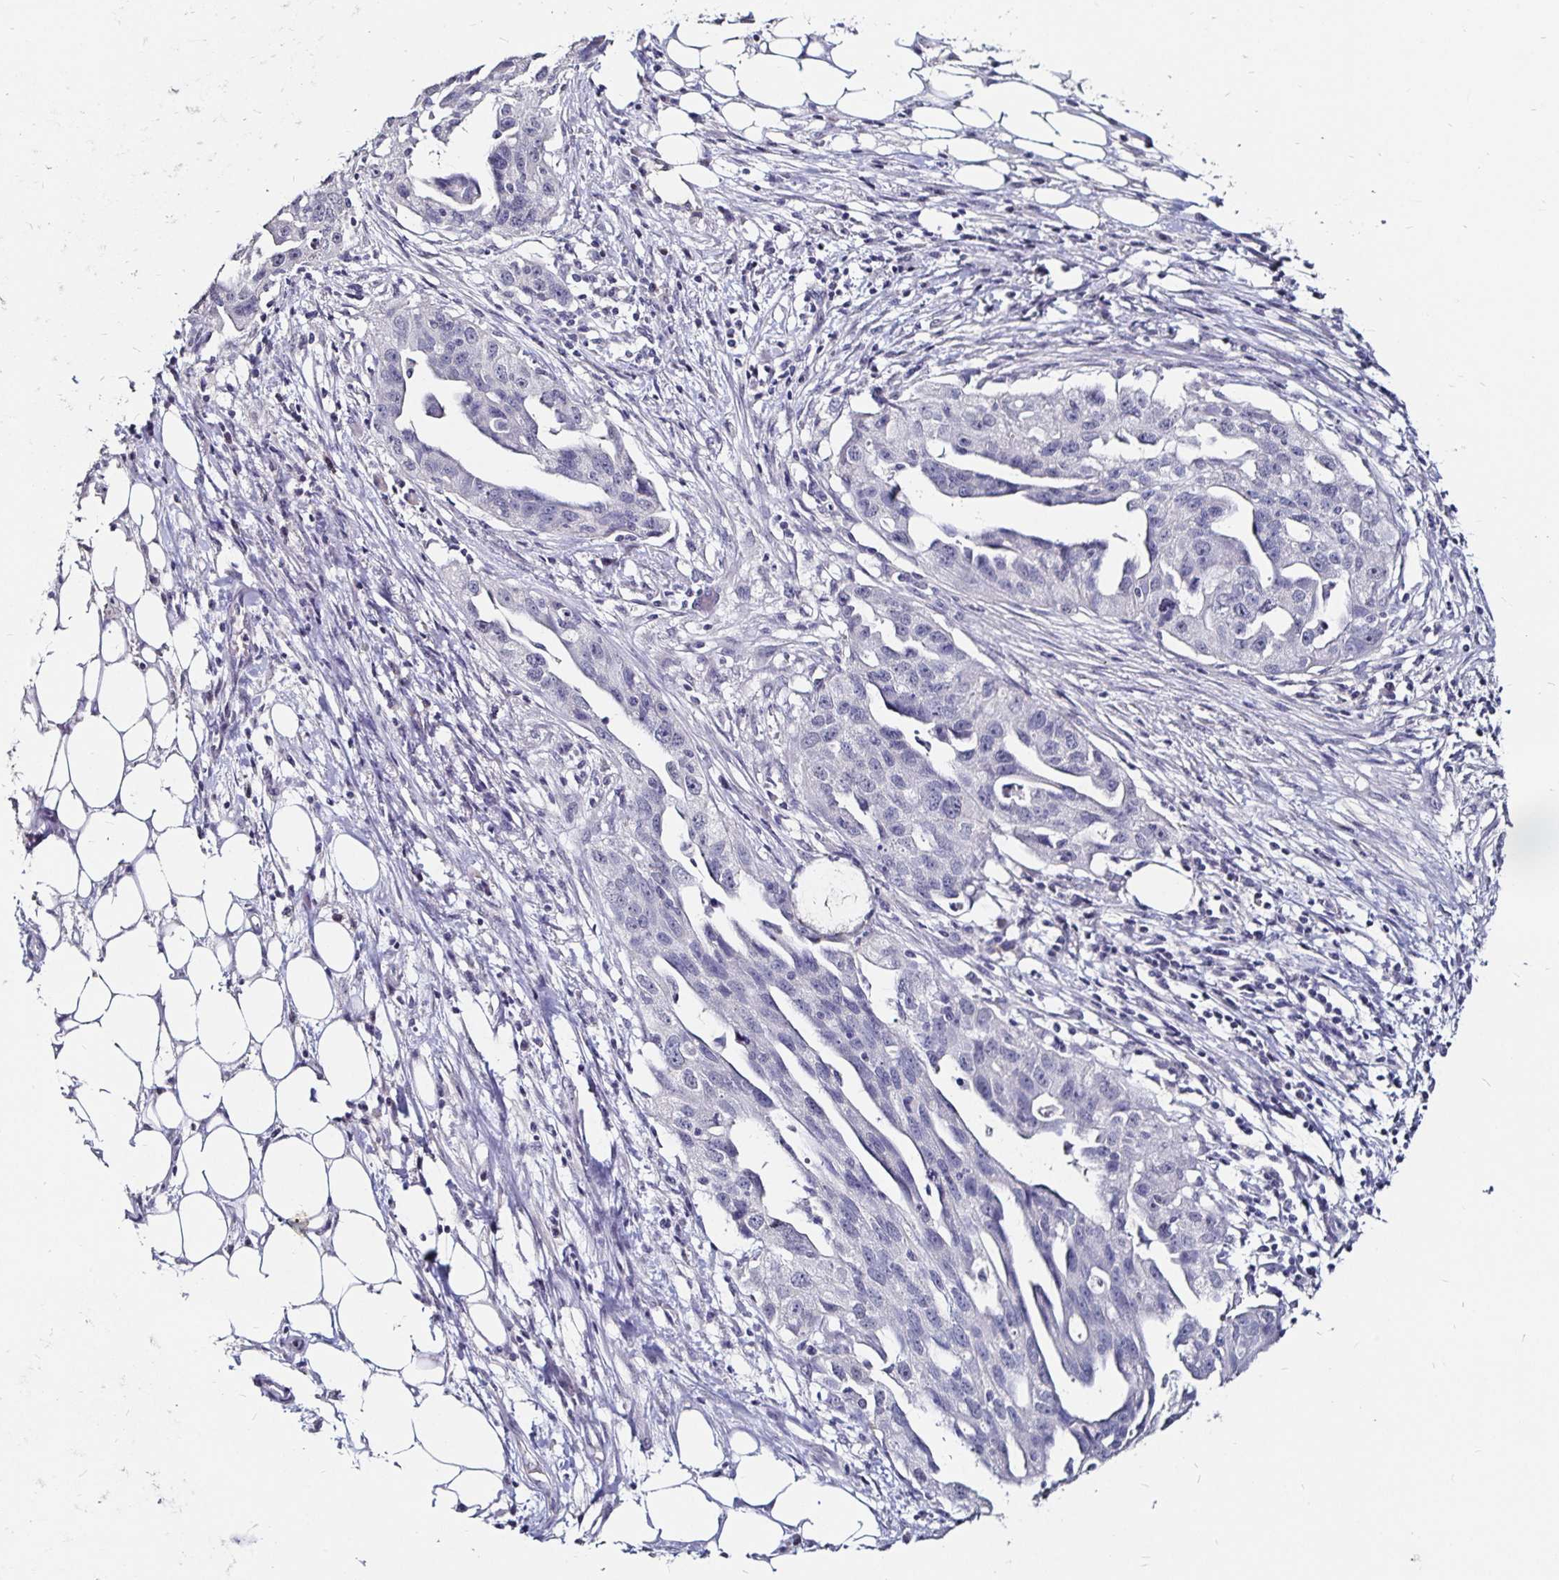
{"staining": {"intensity": "negative", "quantity": "none", "location": "none"}, "tissue": "ovarian cancer", "cell_type": "Tumor cells", "image_type": "cancer", "snomed": [{"axis": "morphology", "description": "Carcinoma, endometroid"}, {"axis": "morphology", "description": "Cystadenocarcinoma, serous, NOS"}, {"axis": "topography", "description": "Ovary"}], "caption": "Immunohistochemistry image of neoplastic tissue: human ovarian cancer (serous cystadenocarcinoma) stained with DAB (3,3'-diaminobenzidine) reveals no significant protein expression in tumor cells.", "gene": "FAIM2", "patient": {"sex": "female", "age": 45}}